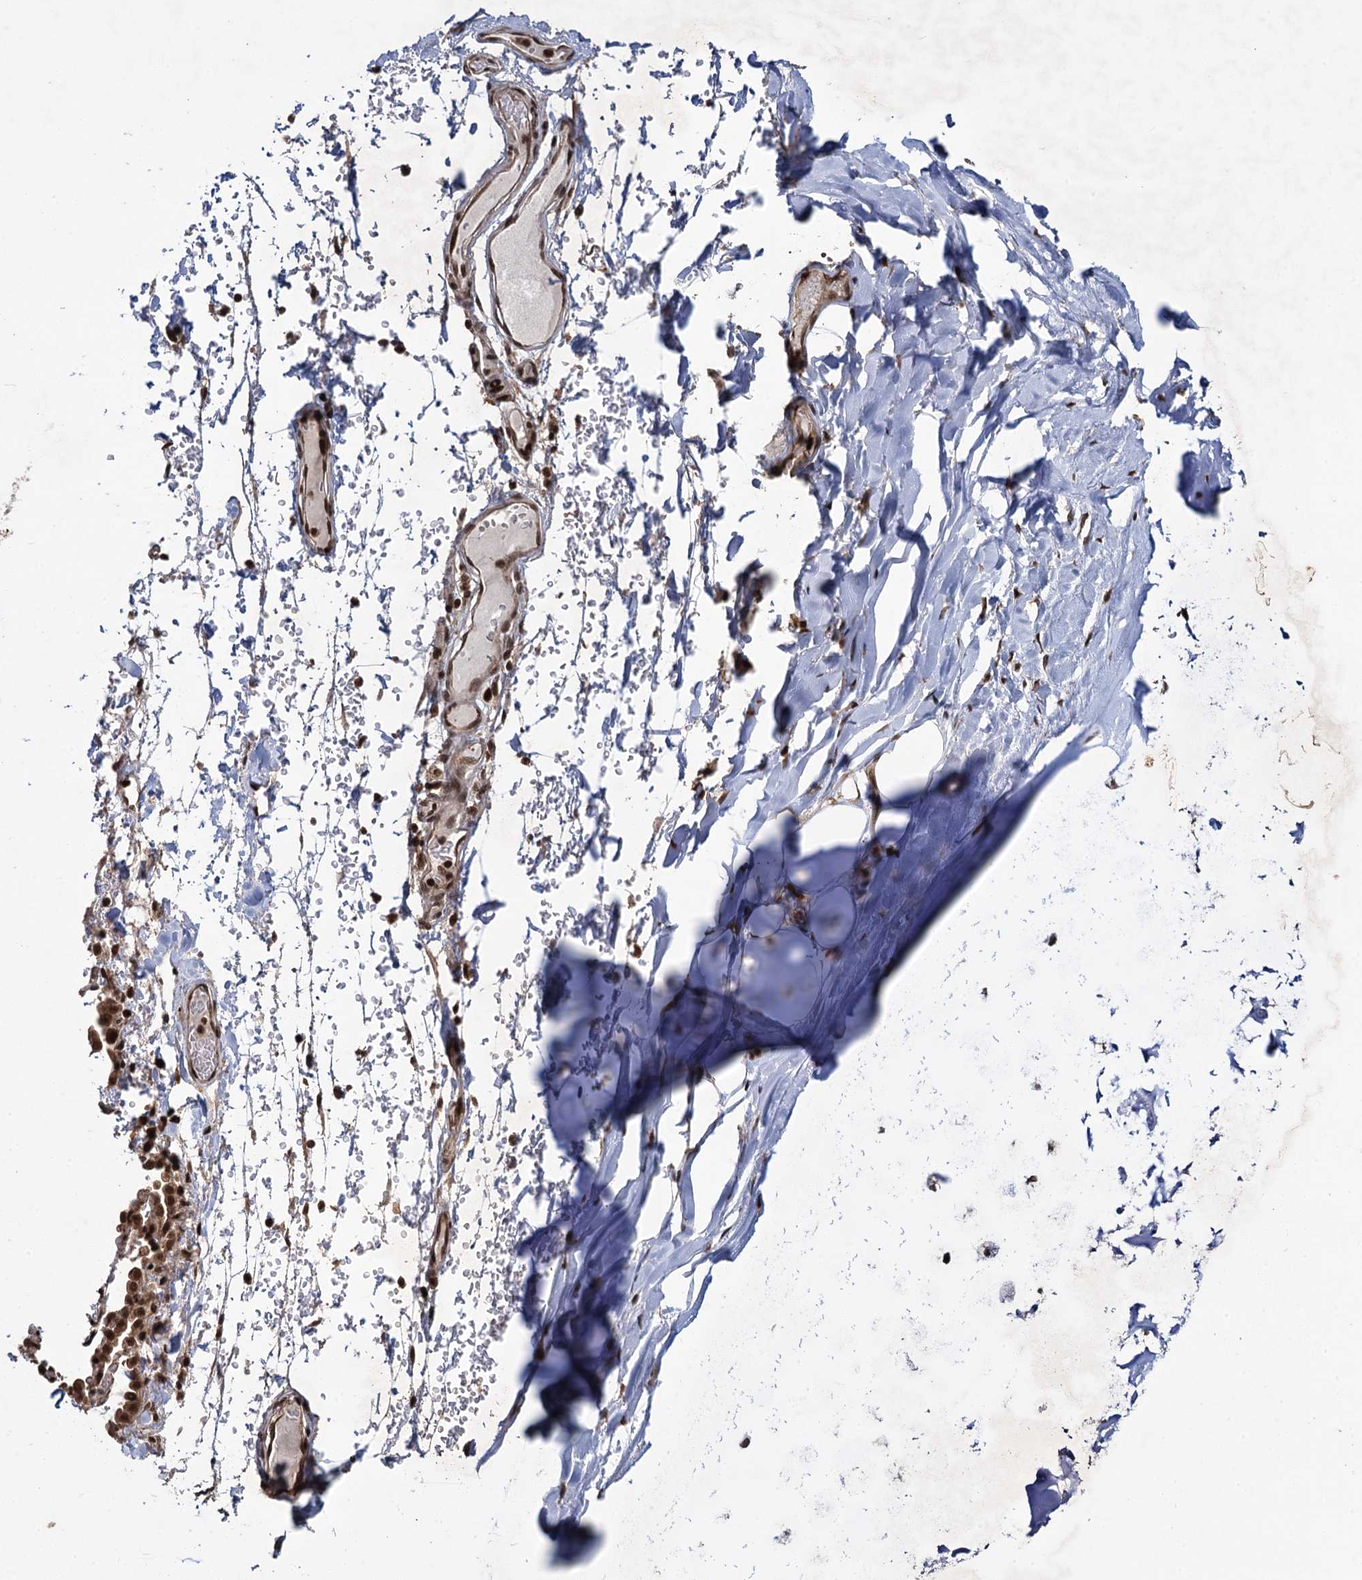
{"staining": {"intensity": "strong", "quantity": ">75%", "location": "cytoplasmic/membranous,nuclear"}, "tissue": "soft tissue", "cell_type": "Fibroblasts", "image_type": "normal", "snomed": [{"axis": "morphology", "description": "Normal tissue, NOS"}, {"axis": "topography", "description": "Lymph node"}, {"axis": "topography", "description": "Cartilage tissue"}, {"axis": "topography", "description": "Bronchus"}], "caption": "This histopathology image shows normal soft tissue stained with immunohistochemistry (IHC) to label a protein in brown. The cytoplasmic/membranous,nuclear of fibroblasts show strong positivity for the protein. Nuclei are counter-stained blue.", "gene": "ZNF169", "patient": {"sex": "male", "age": 63}}